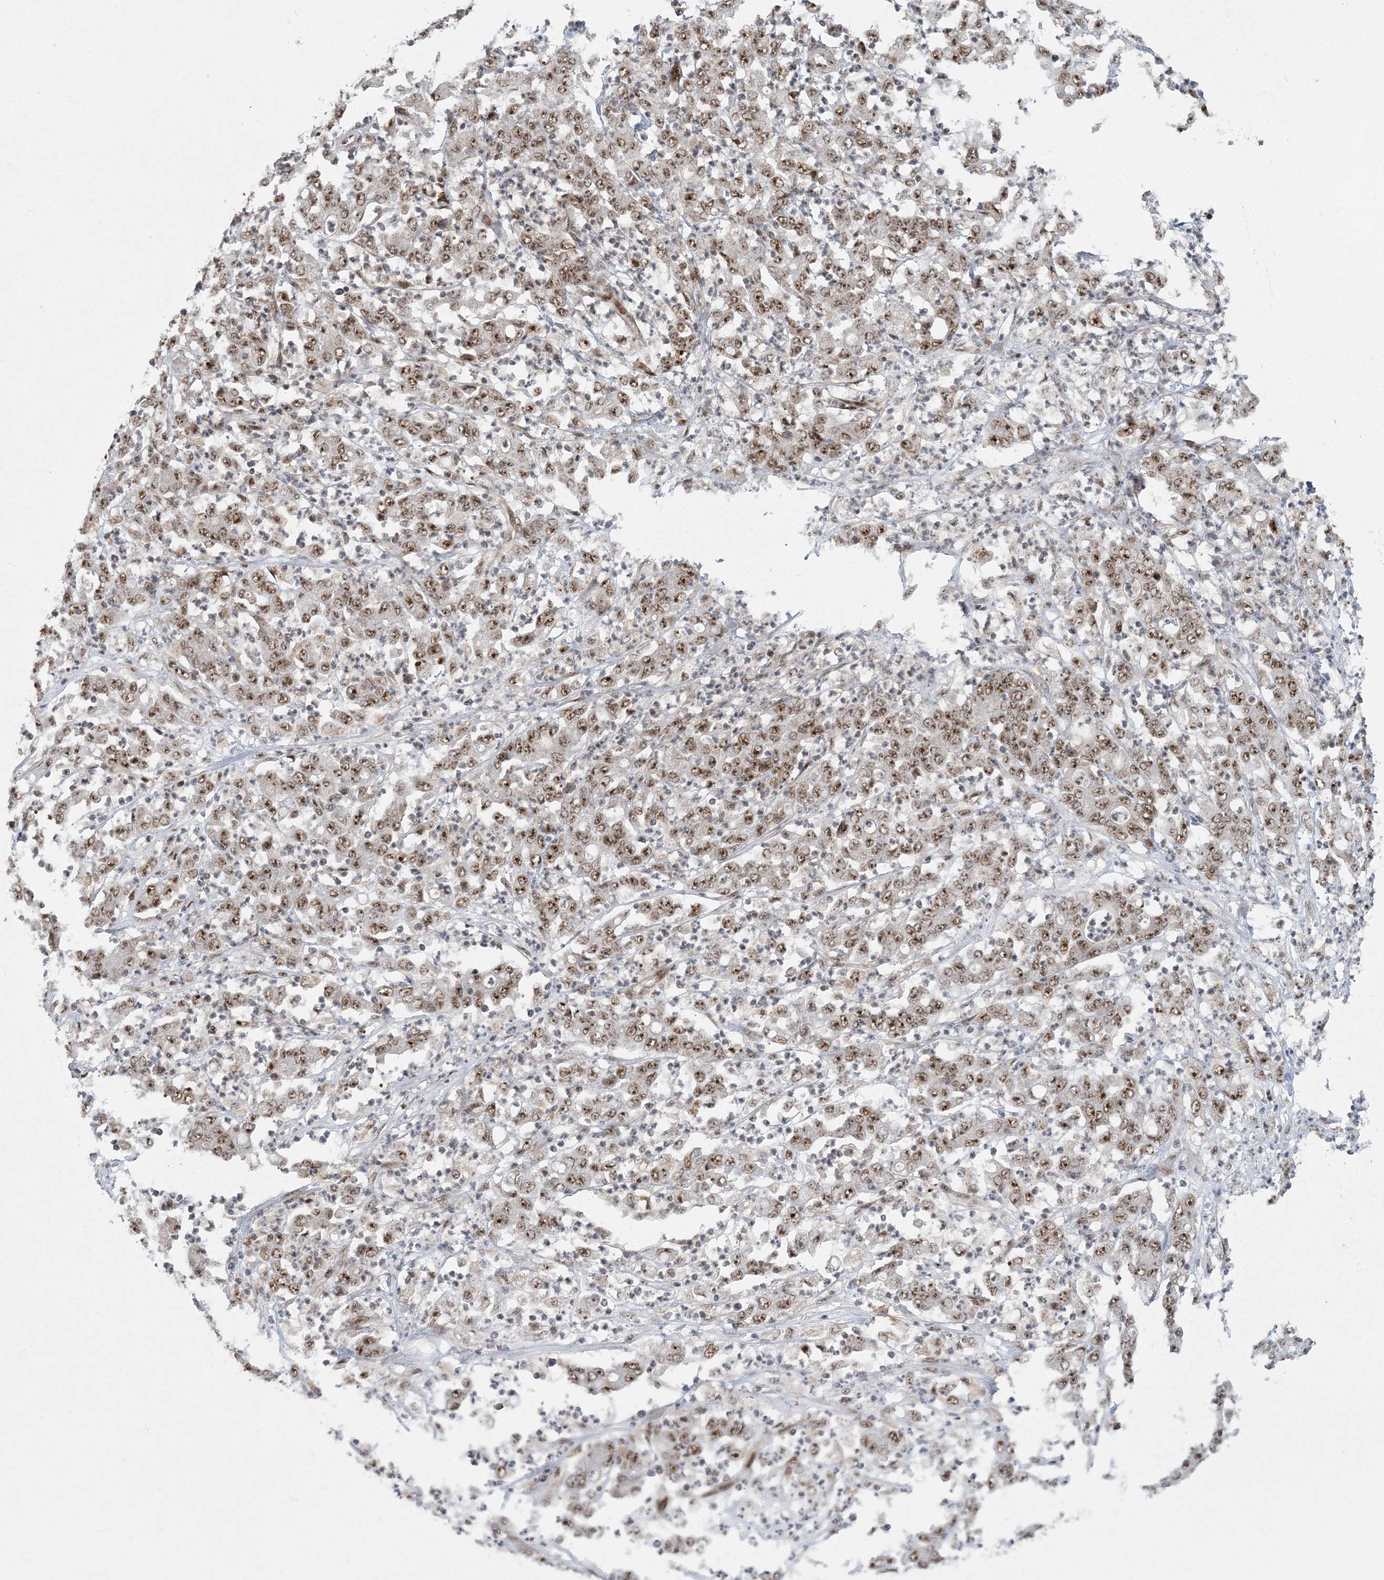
{"staining": {"intensity": "moderate", "quantity": ">75%", "location": "nuclear"}, "tissue": "stomach cancer", "cell_type": "Tumor cells", "image_type": "cancer", "snomed": [{"axis": "morphology", "description": "Adenocarcinoma, NOS"}, {"axis": "topography", "description": "Stomach, lower"}], "caption": "Immunohistochemical staining of adenocarcinoma (stomach) shows moderate nuclear protein expression in about >75% of tumor cells.", "gene": "CWC22", "patient": {"sex": "female", "age": 71}}